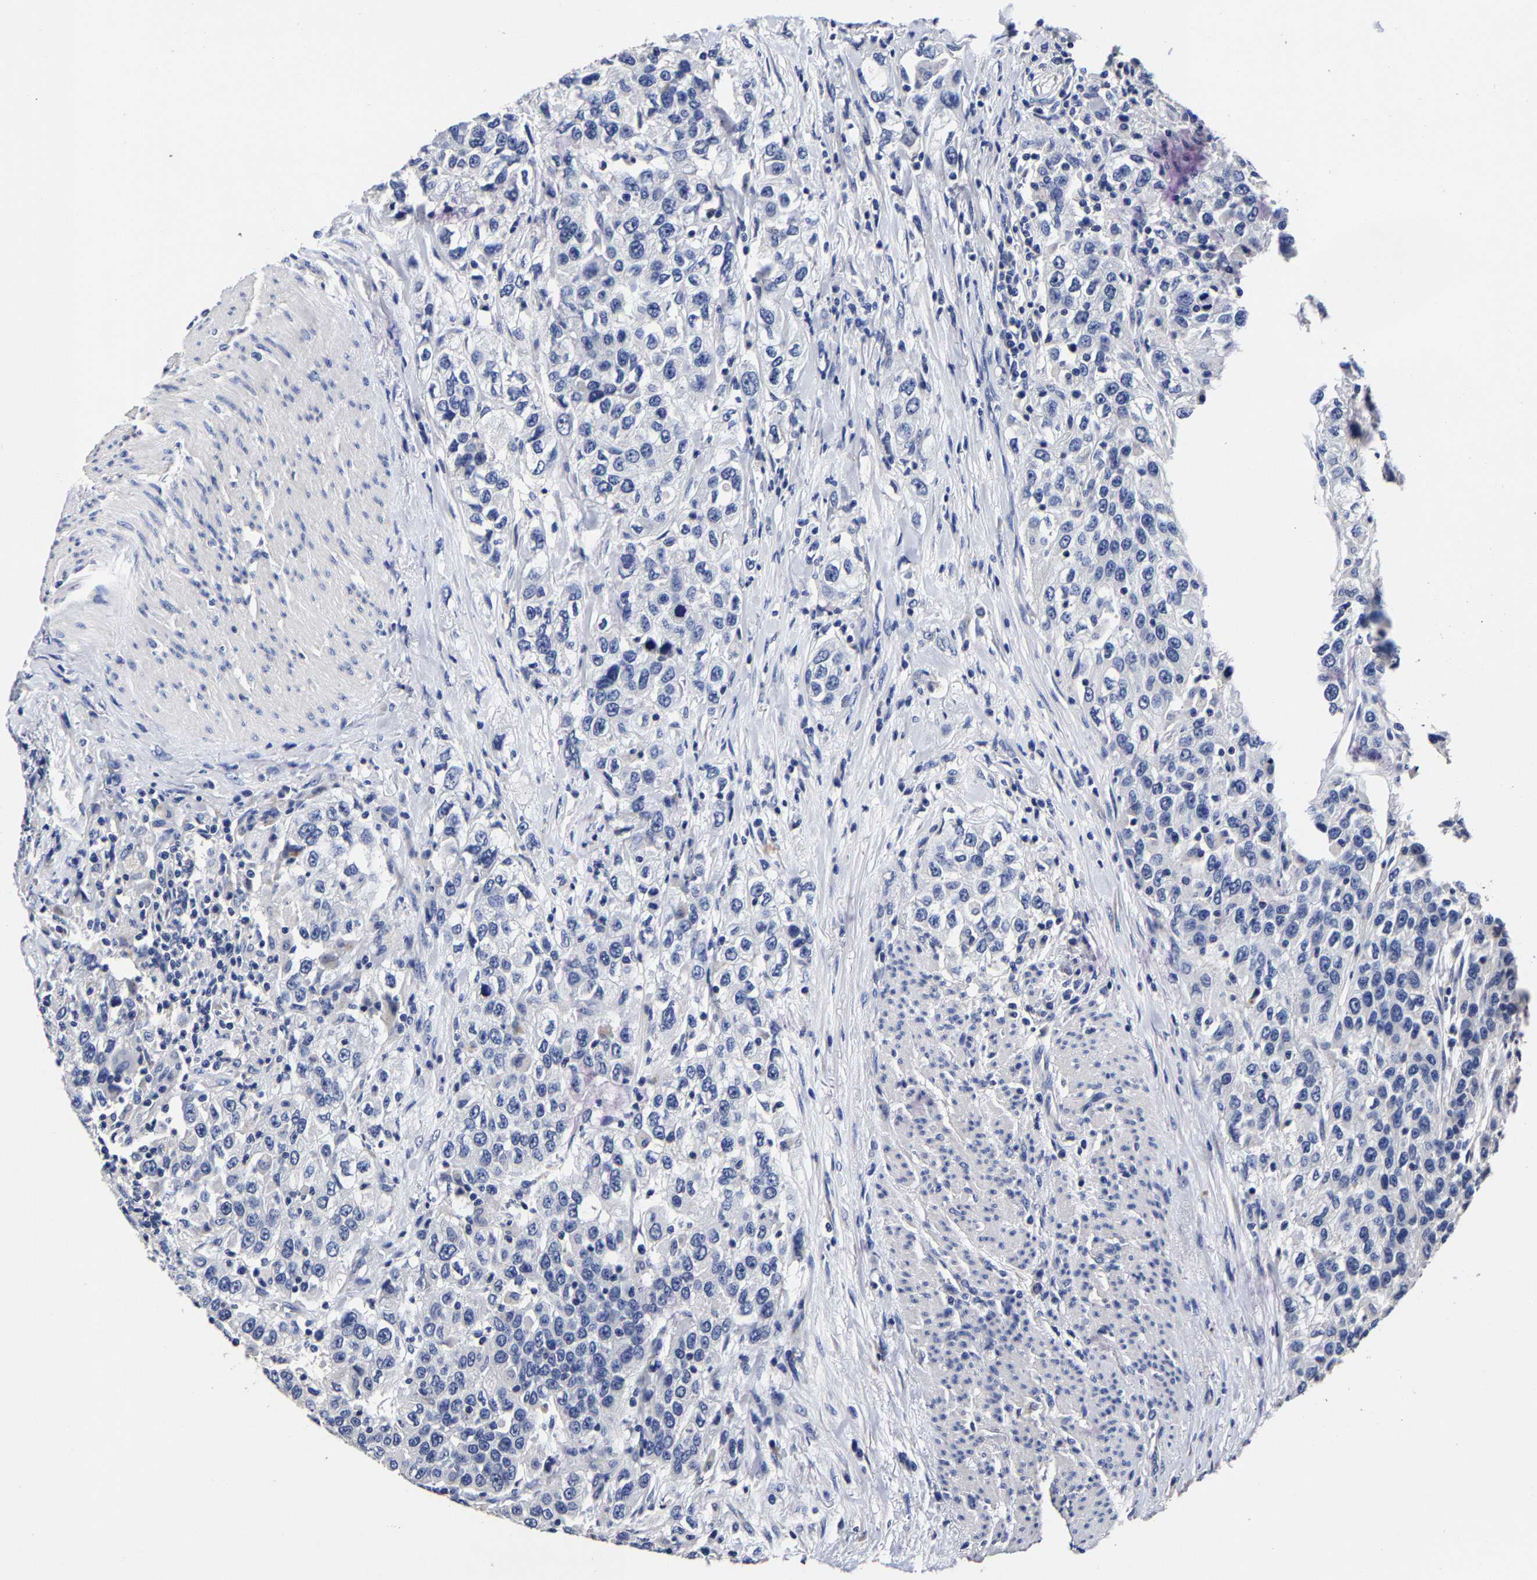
{"staining": {"intensity": "negative", "quantity": "none", "location": "none"}, "tissue": "urothelial cancer", "cell_type": "Tumor cells", "image_type": "cancer", "snomed": [{"axis": "morphology", "description": "Urothelial carcinoma, High grade"}, {"axis": "topography", "description": "Urinary bladder"}], "caption": "Human urothelial cancer stained for a protein using IHC exhibits no staining in tumor cells.", "gene": "AKAP4", "patient": {"sex": "female", "age": 80}}